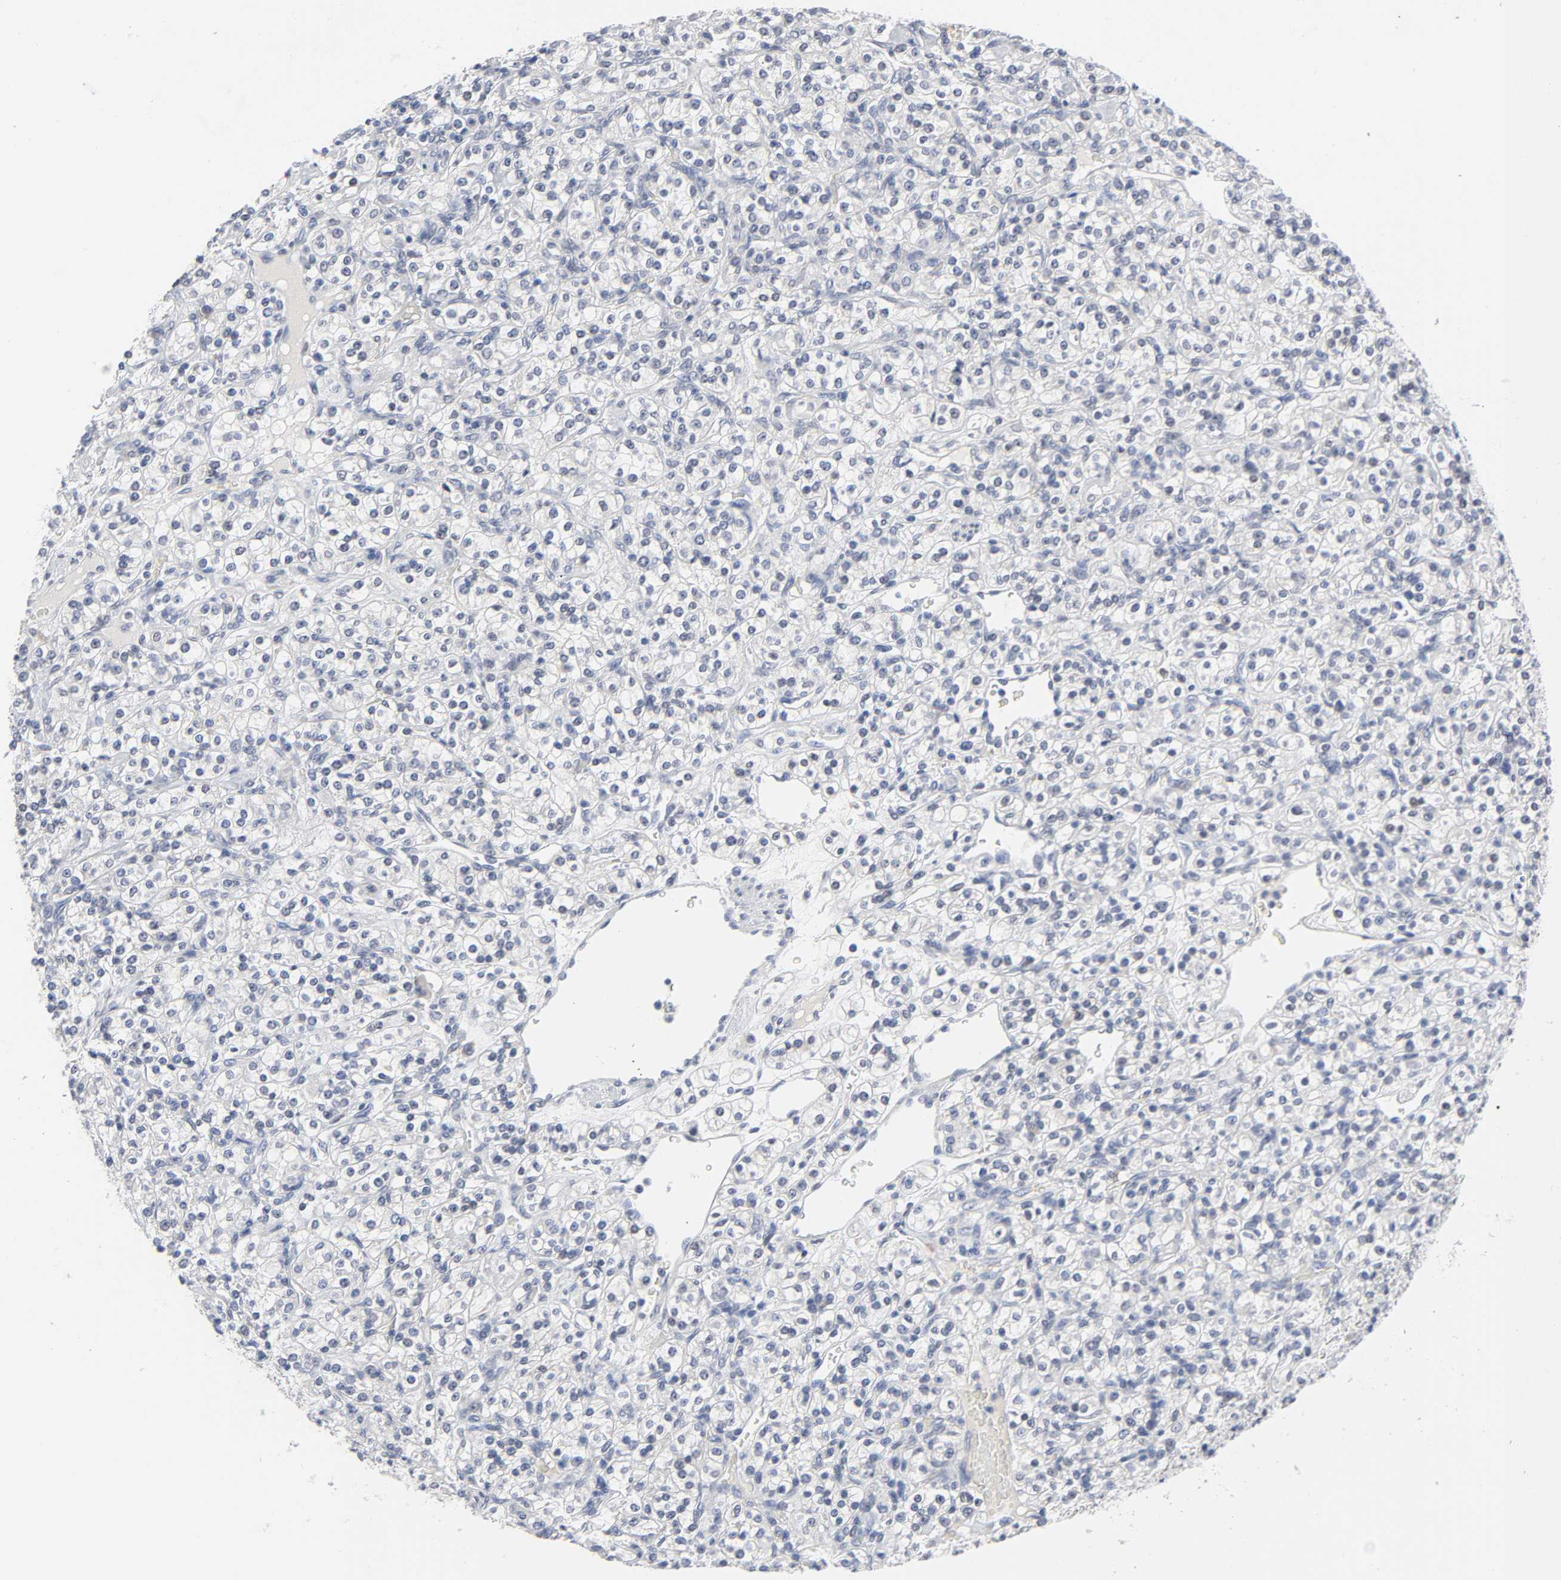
{"staining": {"intensity": "negative", "quantity": "none", "location": "none"}, "tissue": "renal cancer", "cell_type": "Tumor cells", "image_type": "cancer", "snomed": [{"axis": "morphology", "description": "Adenocarcinoma, NOS"}, {"axis": "topography", "description": "Kidney"}], "caption": "Adenocarcinoma (renal) was stained to show a protein in brown. There is no significant positivity in tumor cells.", "gene": "SALL2", "patient": {"sex": "male", "age": 77}}